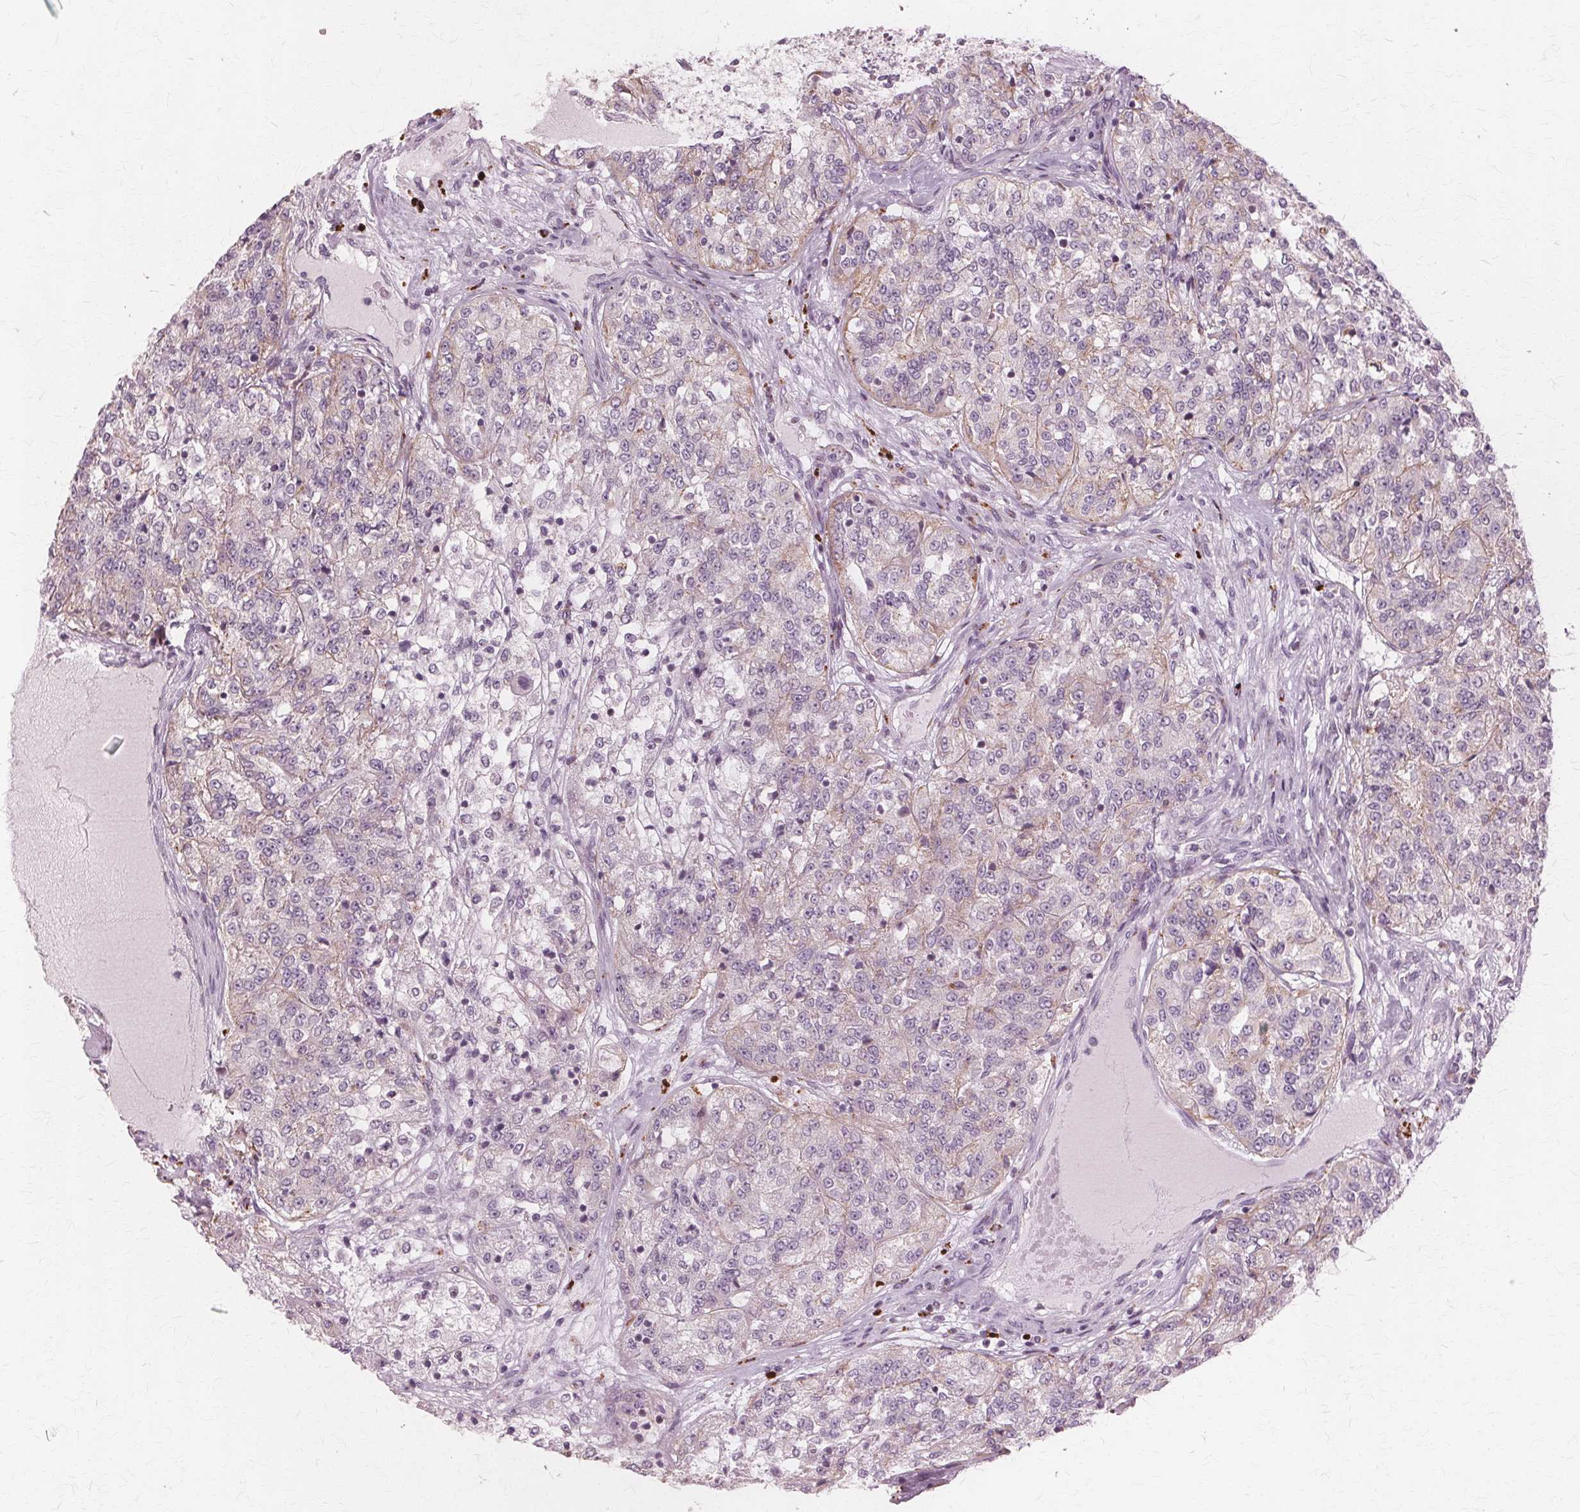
{"staining": {"intensity": "weak", "quantity": "<25%", "location": "cytoplasmic/membranous"}, "tissue": "renal cancer", "cell_type": "Tumor cells", "image_type": "cancer", "snomed": [{"axis": "morphology", "description": "Adenocarcinoma, NOS"}, {"axis": "topography", "description": "Kidney"}], "caption": "The immunohistochemistry (IHC) photomicrograph has no significant positivity in tumor cells of renal adenocarcinoma tissue.", "gene": "DNASE2", "patient": {"sex": "female", "age": 63}}